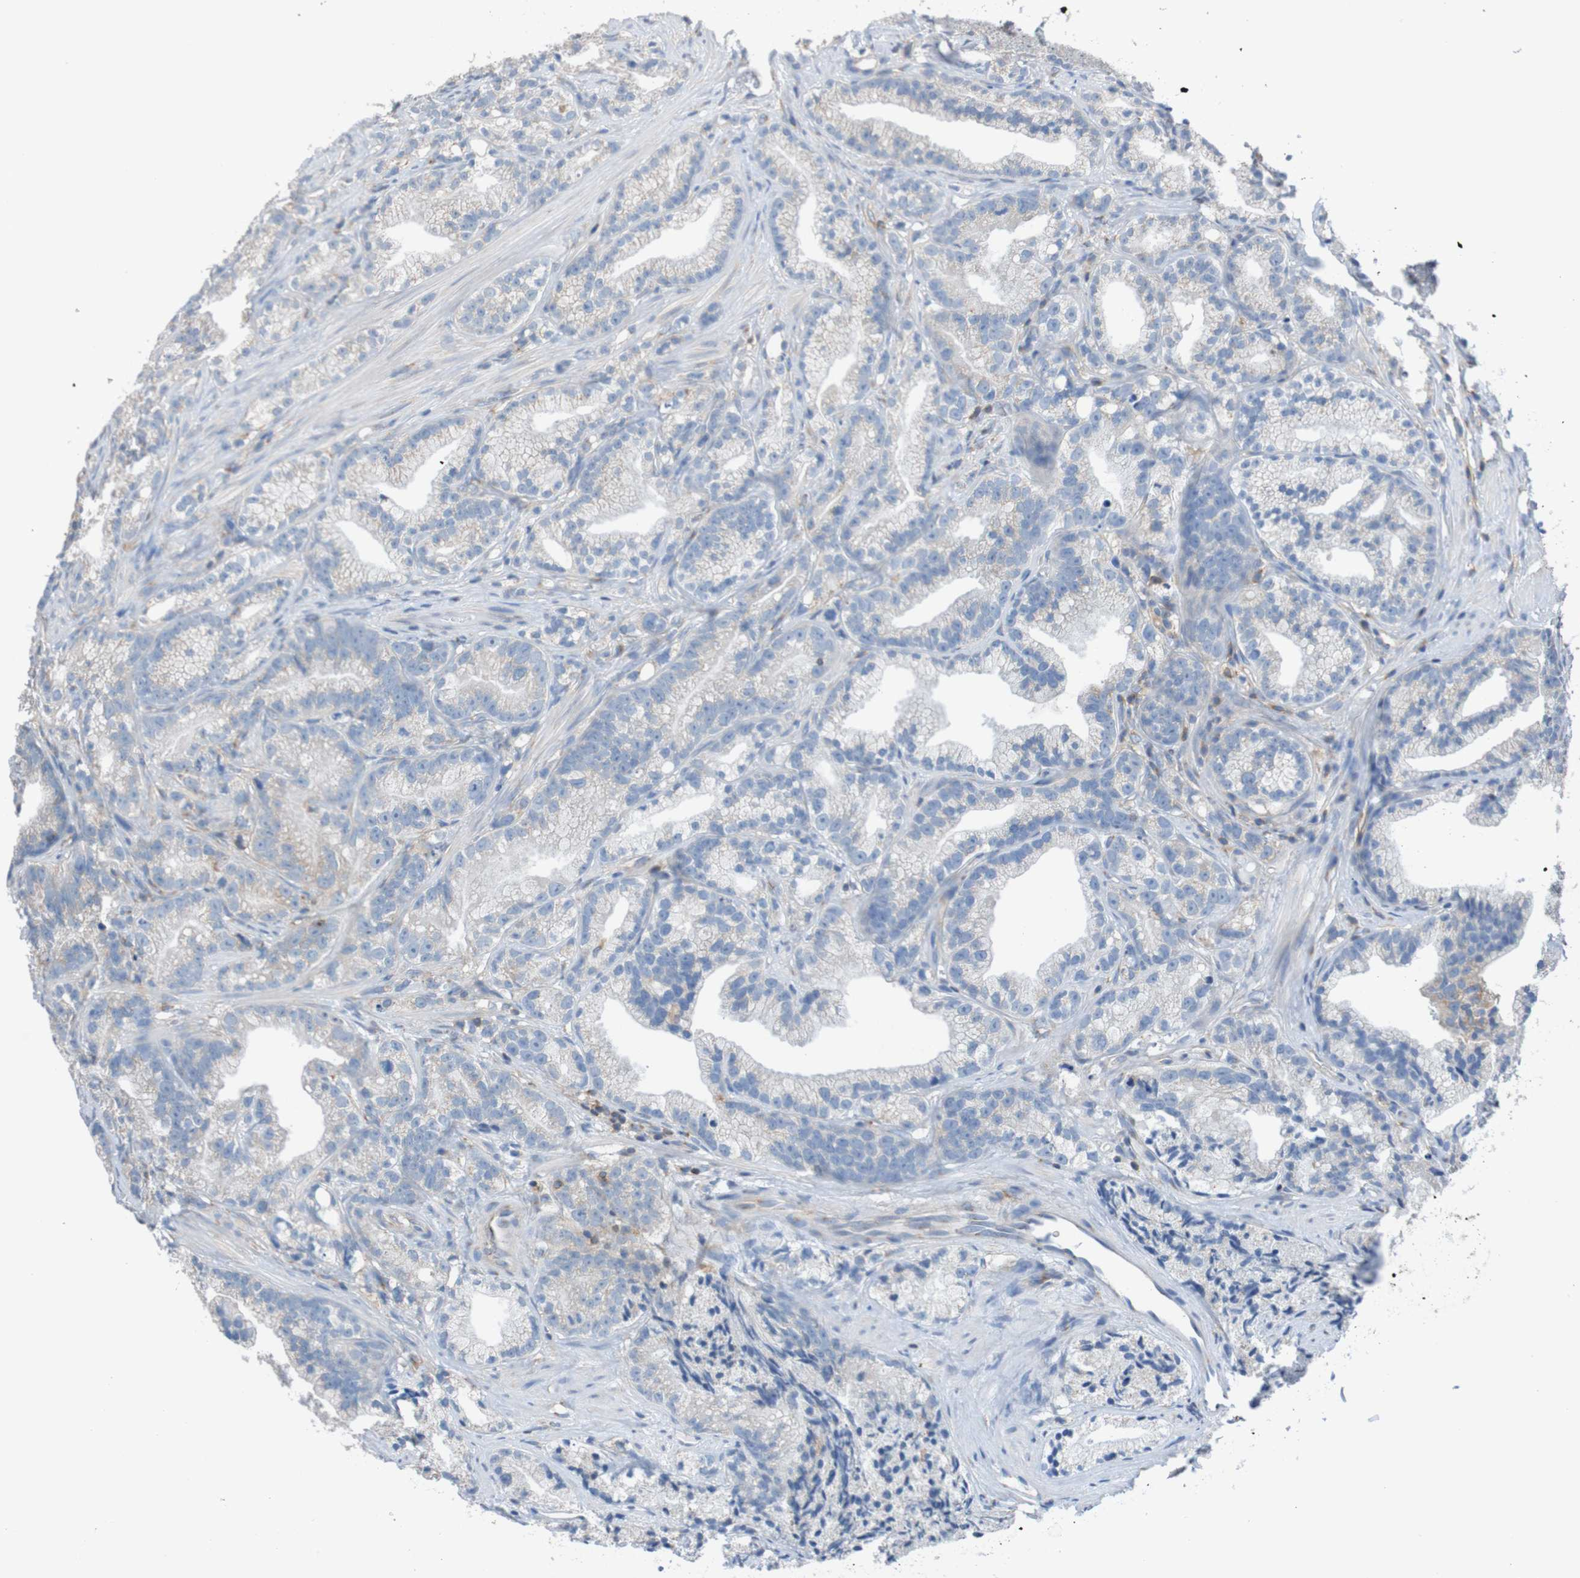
{"staining": {"intensity": "negative", "quantity": "none", "location": "none"}, "tissue": "prostate cancer", "cell_type": "Tumor cells", "image_type": "cancer", "snomed": [{"axis": "morphology", "description": "Adenocarcinoma, Low grade"}, {"axis": "topography", "description": "Prostate"}], "caption": "The immunohistochemistry (IHC) micrograph has no significant positivity in tumor cells of prostate adenocarcinoma (low-grade) tissue. (Stains: DAB (3,3'-diaminobenzidine) IHC with hematoxylin counter stain, Microscopy: brightfield microscopy at high magnification).", "gene": "MINAR1", "patient": {"sex": "male", "age": 89}}